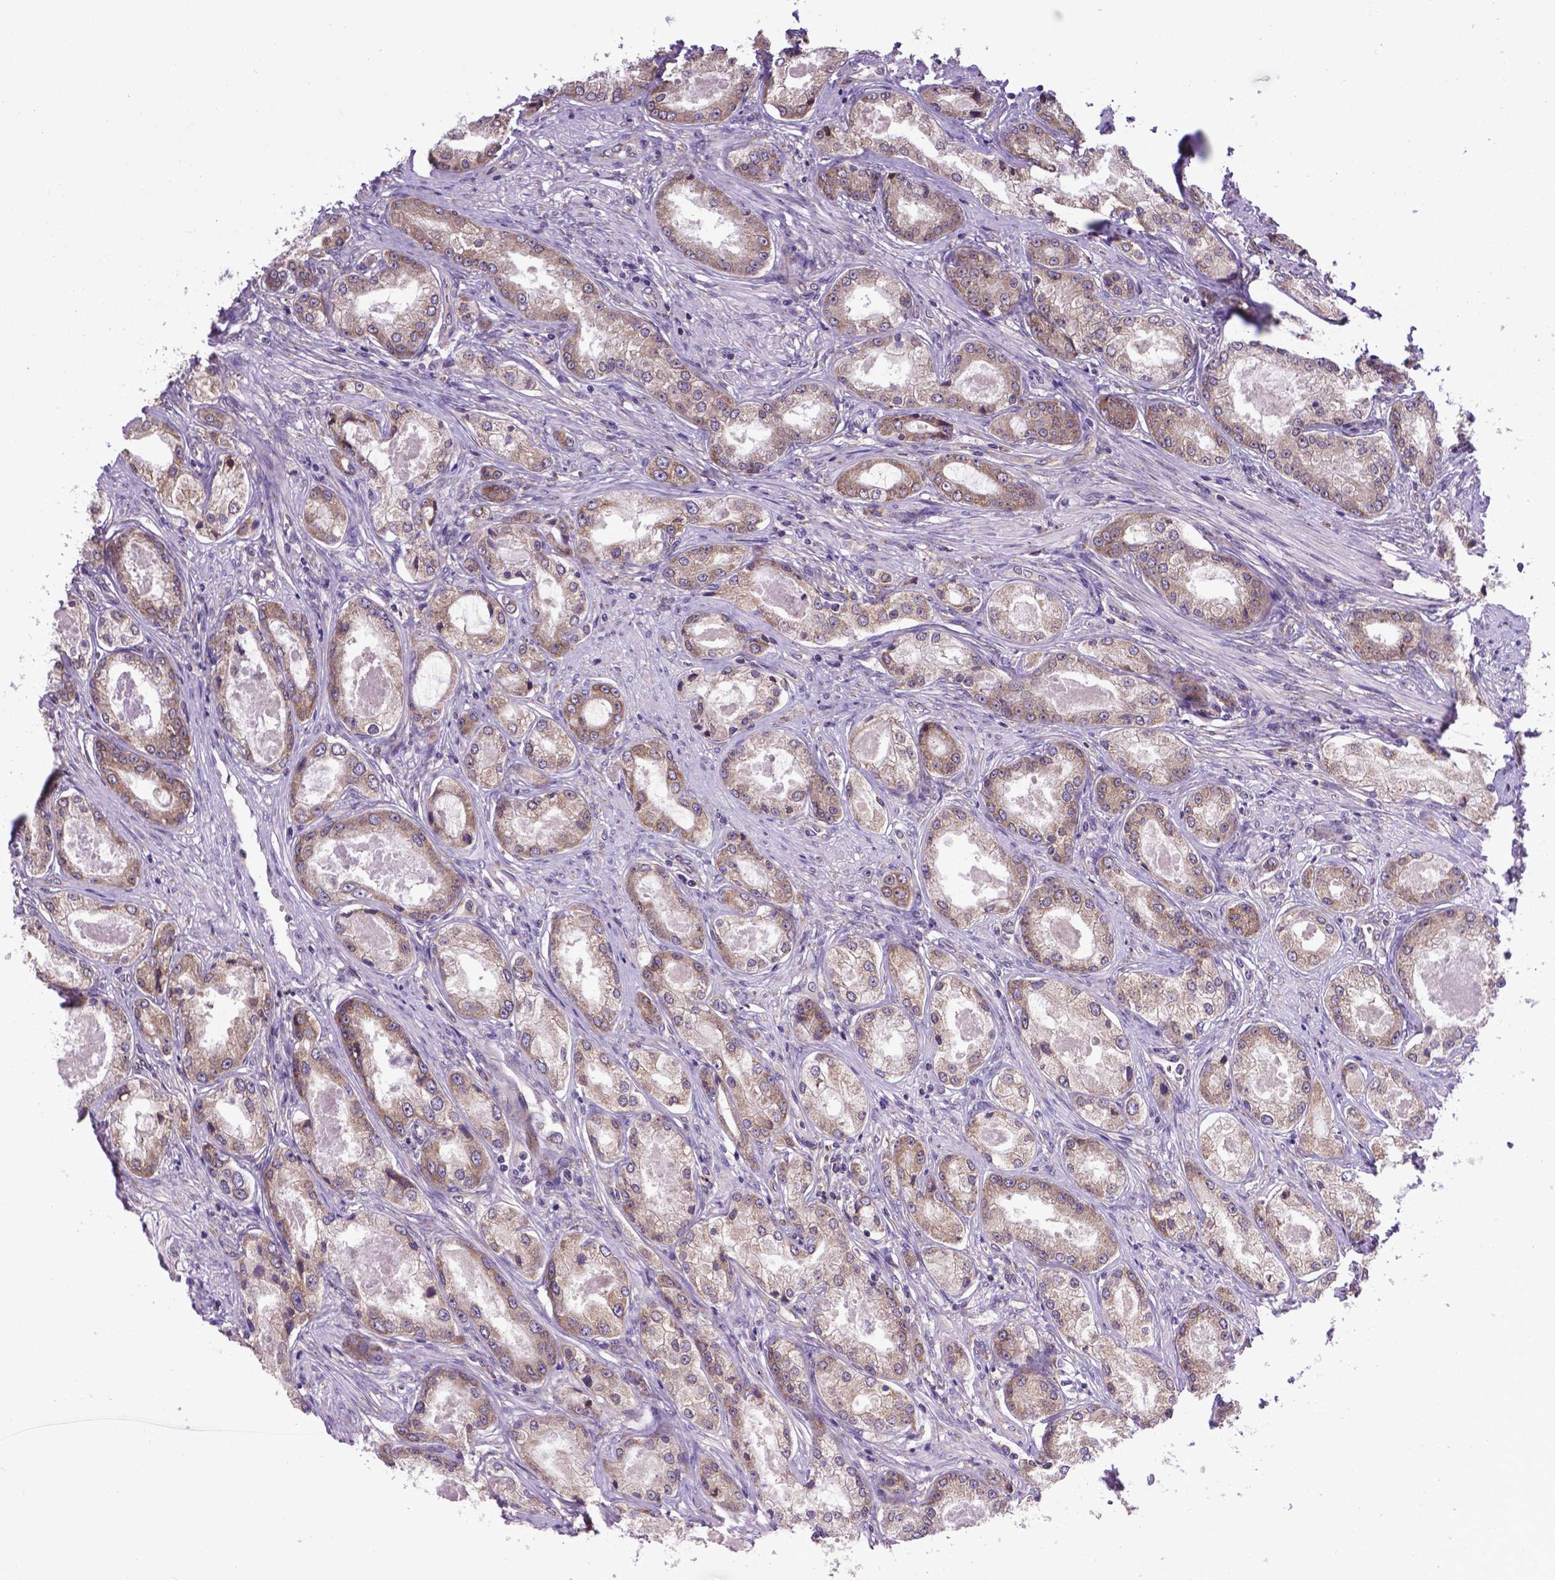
{"staining": {"intensity": "moderate", "quantity": "25%-75%", "location": "cytoplasmic/membranous"}, "tissue": "prostate cancer", "cell_type": "Tumor cells", "image_type": "cancer", "snomed": [{"axis": "morphology", "description": "Adenocarcinoma, Low grade"}, {"axis": "topography", "description": "Prostate"}], "caption": "High-power microscopy captured an immunohistochemistry photomicrograph of prostate adenocarcinoma (low-grade), revealing moderate cytoplasmic/membranous expression in about 25%-75% of tumor cells.", "gene": "WDR83OS", "patient": {"sex": "male", "age": 68}}